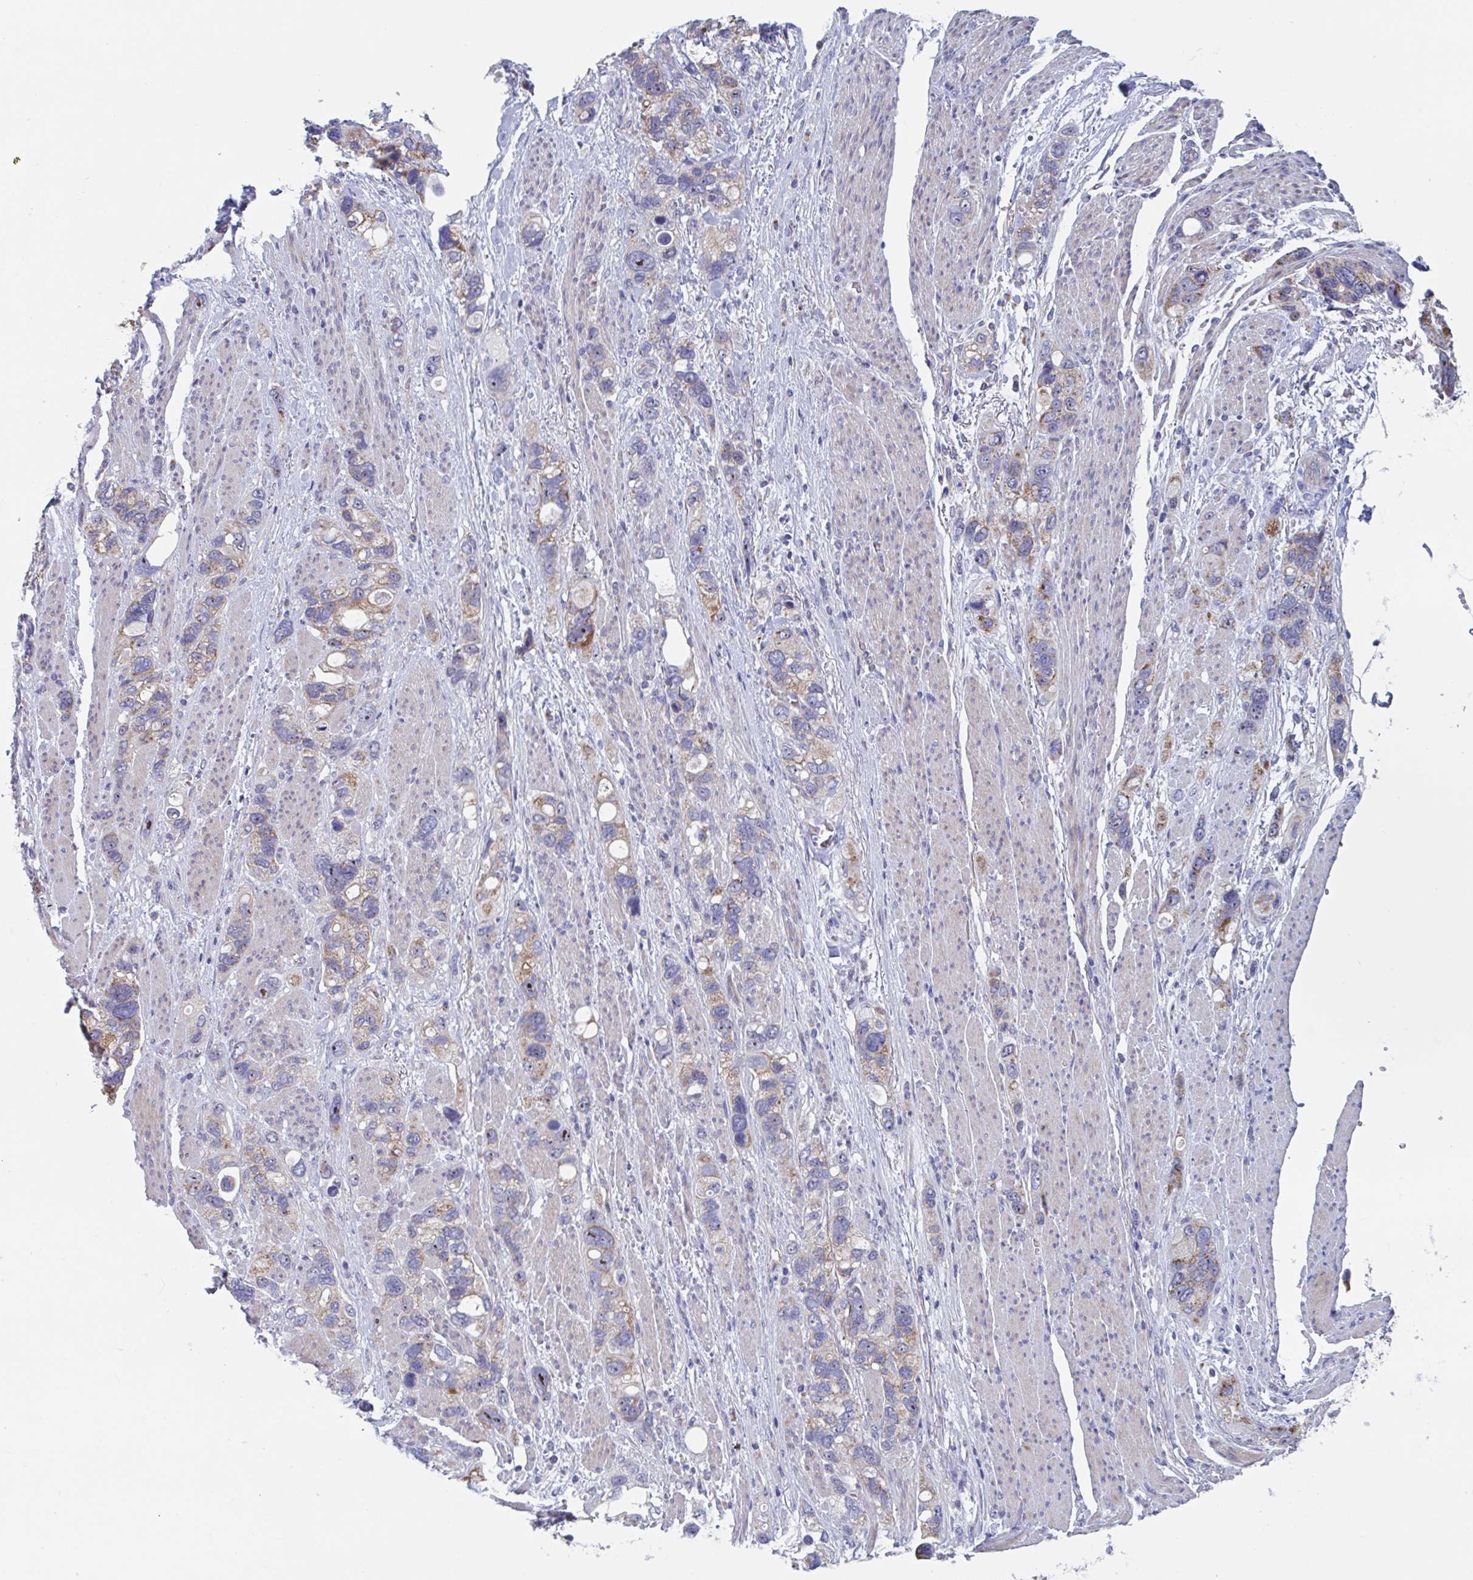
{"staining": {"intensity": "moderate", "quantity": "<25%", "location": "cytoplasmic/membranous,nuclear"}, "tissue": "stomach cancer", "cell_type": "Tumor cells", "image_type": "cancer", "snomed": [{"axis": "morphology", "description": "Adenocarcinoma, NOS"}, {"axis": "topography", "description": "Stomach, upper"}], "caption": "Tumor cells exhibit moderate cytoplasmic/membranous and nuclear staining in approximately <25% of cells in stomach cancer (adenocarcinoma). Nuclei are stained in blue.", "gene": "MRPL53", "patient": {"sex": "female", "age": 81}}